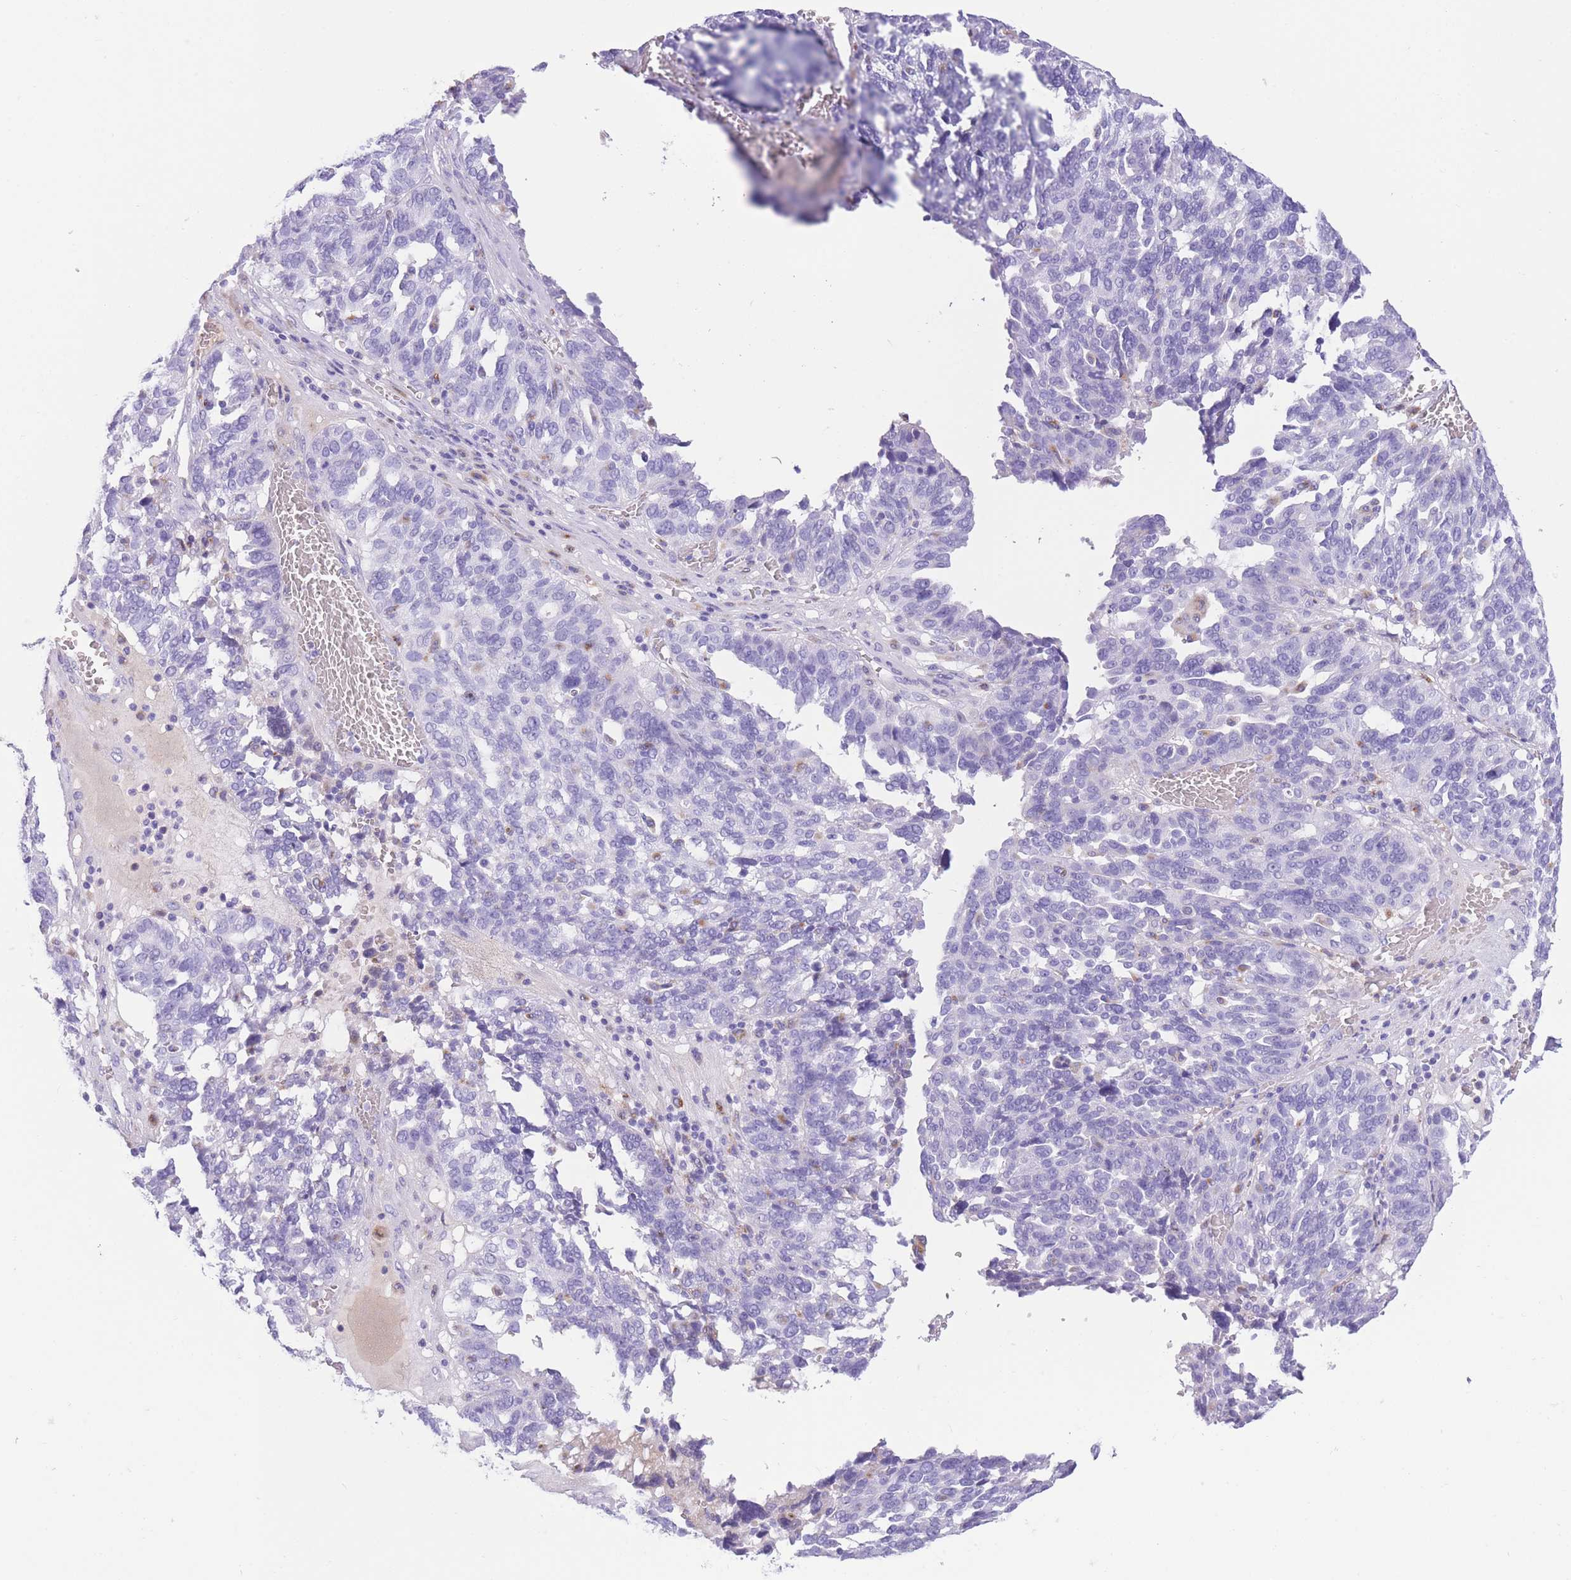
{"staining": {"intensity": "negative", "quantity": "none", "location": "none"}, "tissue": "ovarian cancer", "cell_type": "Tumor cells", "image_type": "cancer", "snomed": [{"axis": "morphology", "description": "Cystadenocarcinoma, serous, NOS"}, {"axis": "topography", "description": "Ovary"}], "caption": "High power microscopy histopathology image of an immunohistochemistry histopathology image of ovarian serous cystadenocarcinoma, revealing no significant positivity in tumor cells. (Stains: DAB (3,3'-diaminobenzidine) IHC with hematoxylin counter stain, Microscopy: brightfield microscopy at high magnification).", "gene": "PLBD1", "patient": {"sex": "female", "age": 59}}